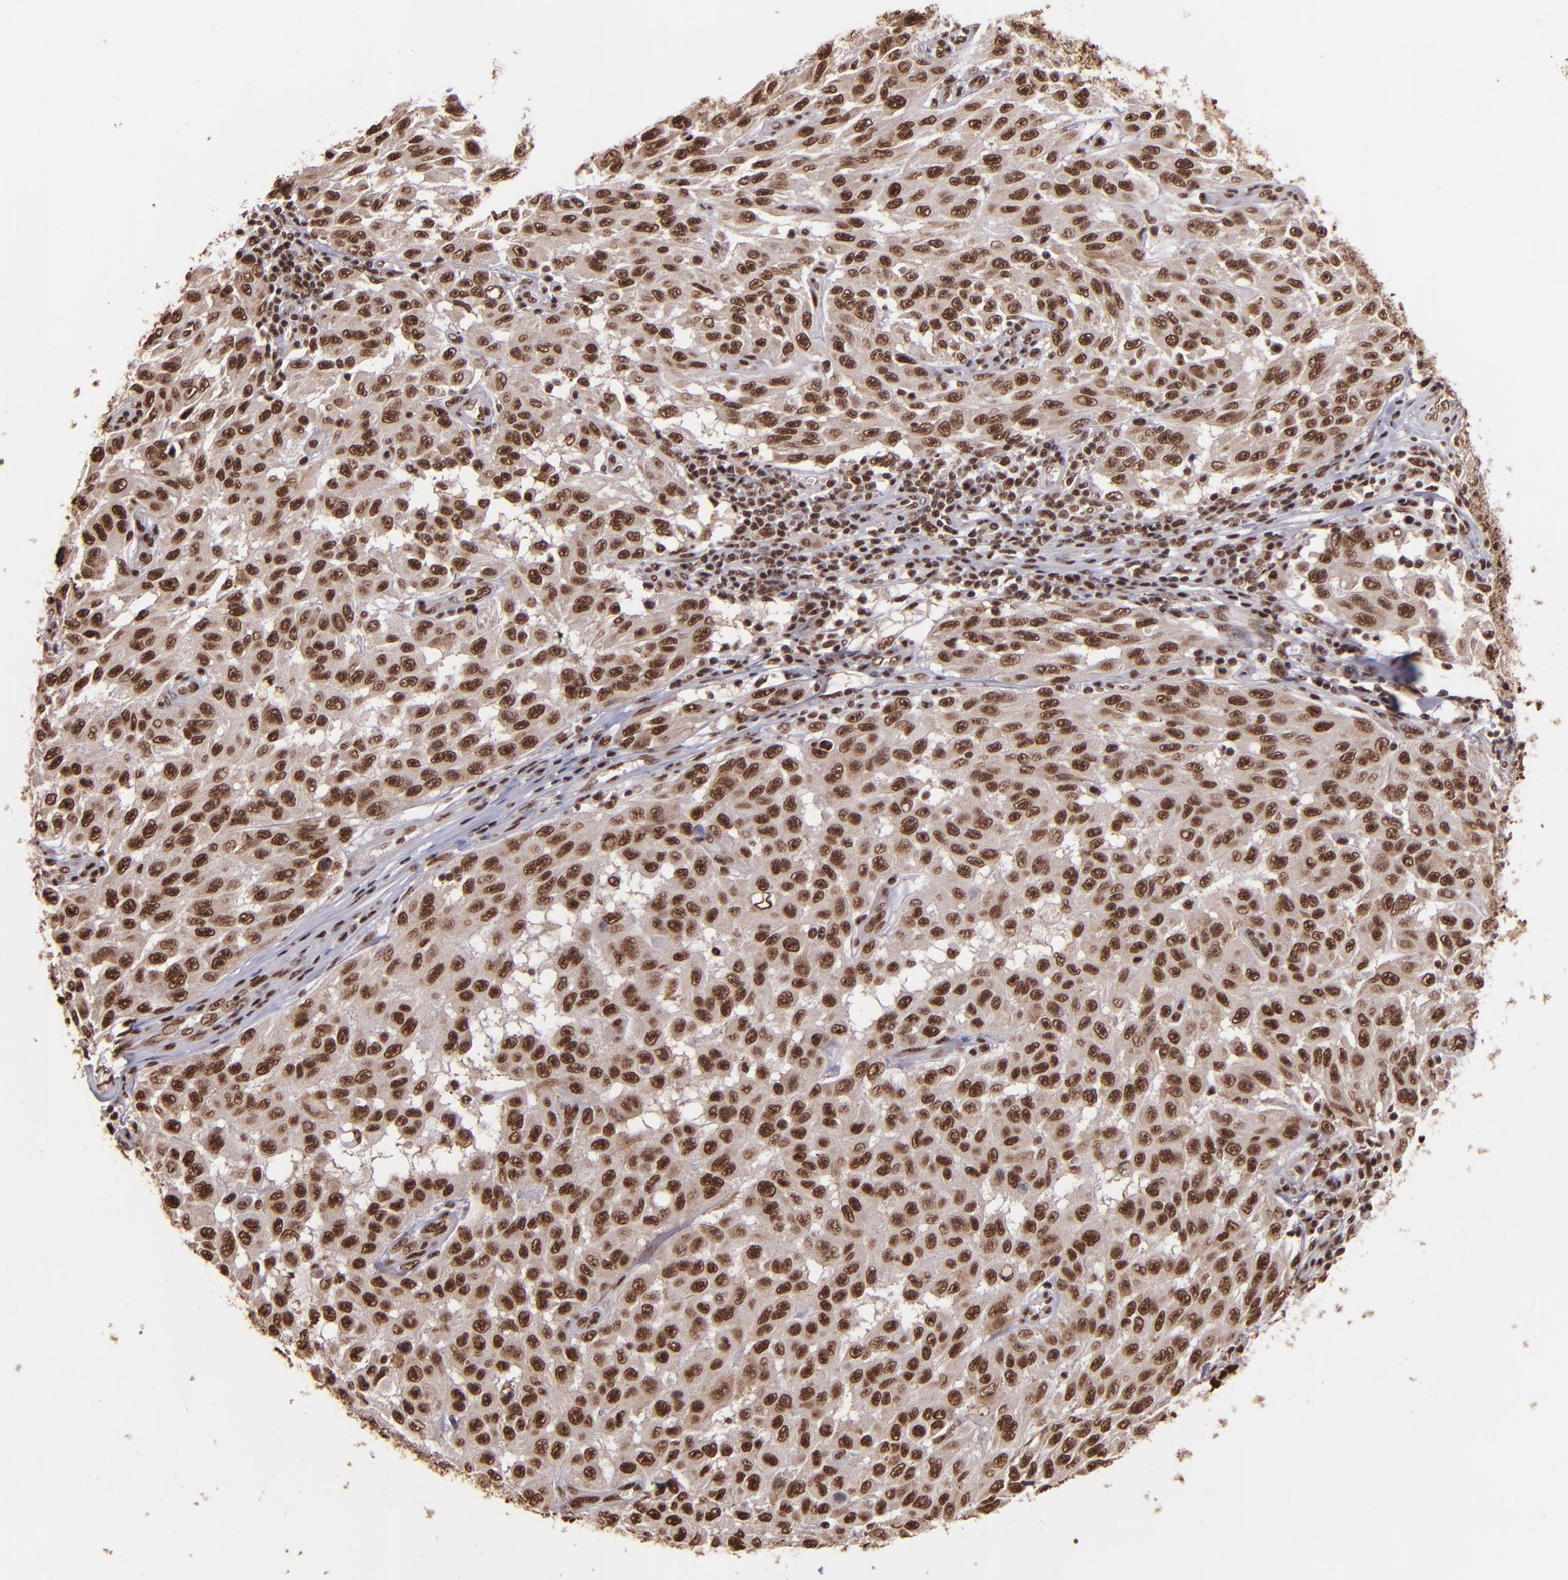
{"staining": {"intensity": "strong", "quantity": ">75%", "location": "nuclear"}, "tissue": "melanoma", "cell_type": "Tumor cells", "image_type": "cancer", "snomed": [{"axis": "morphology", "description": "Malignant melanoma, NOS"}, {"axis": "topography", "description": "Skin"}], "caption": "Protein staining by immunohistochemistry (IHC) shows strong nuclear staining in approximately >75% of tumor cells in melanoma. The staining was performed using DAB to visualize the protein expression in brown, while the nuclei were stained in blue with hematoxylin (Magnification: 20x).", "gene": "PQBP1", "patient": {"sex": "male", "age": 30}}